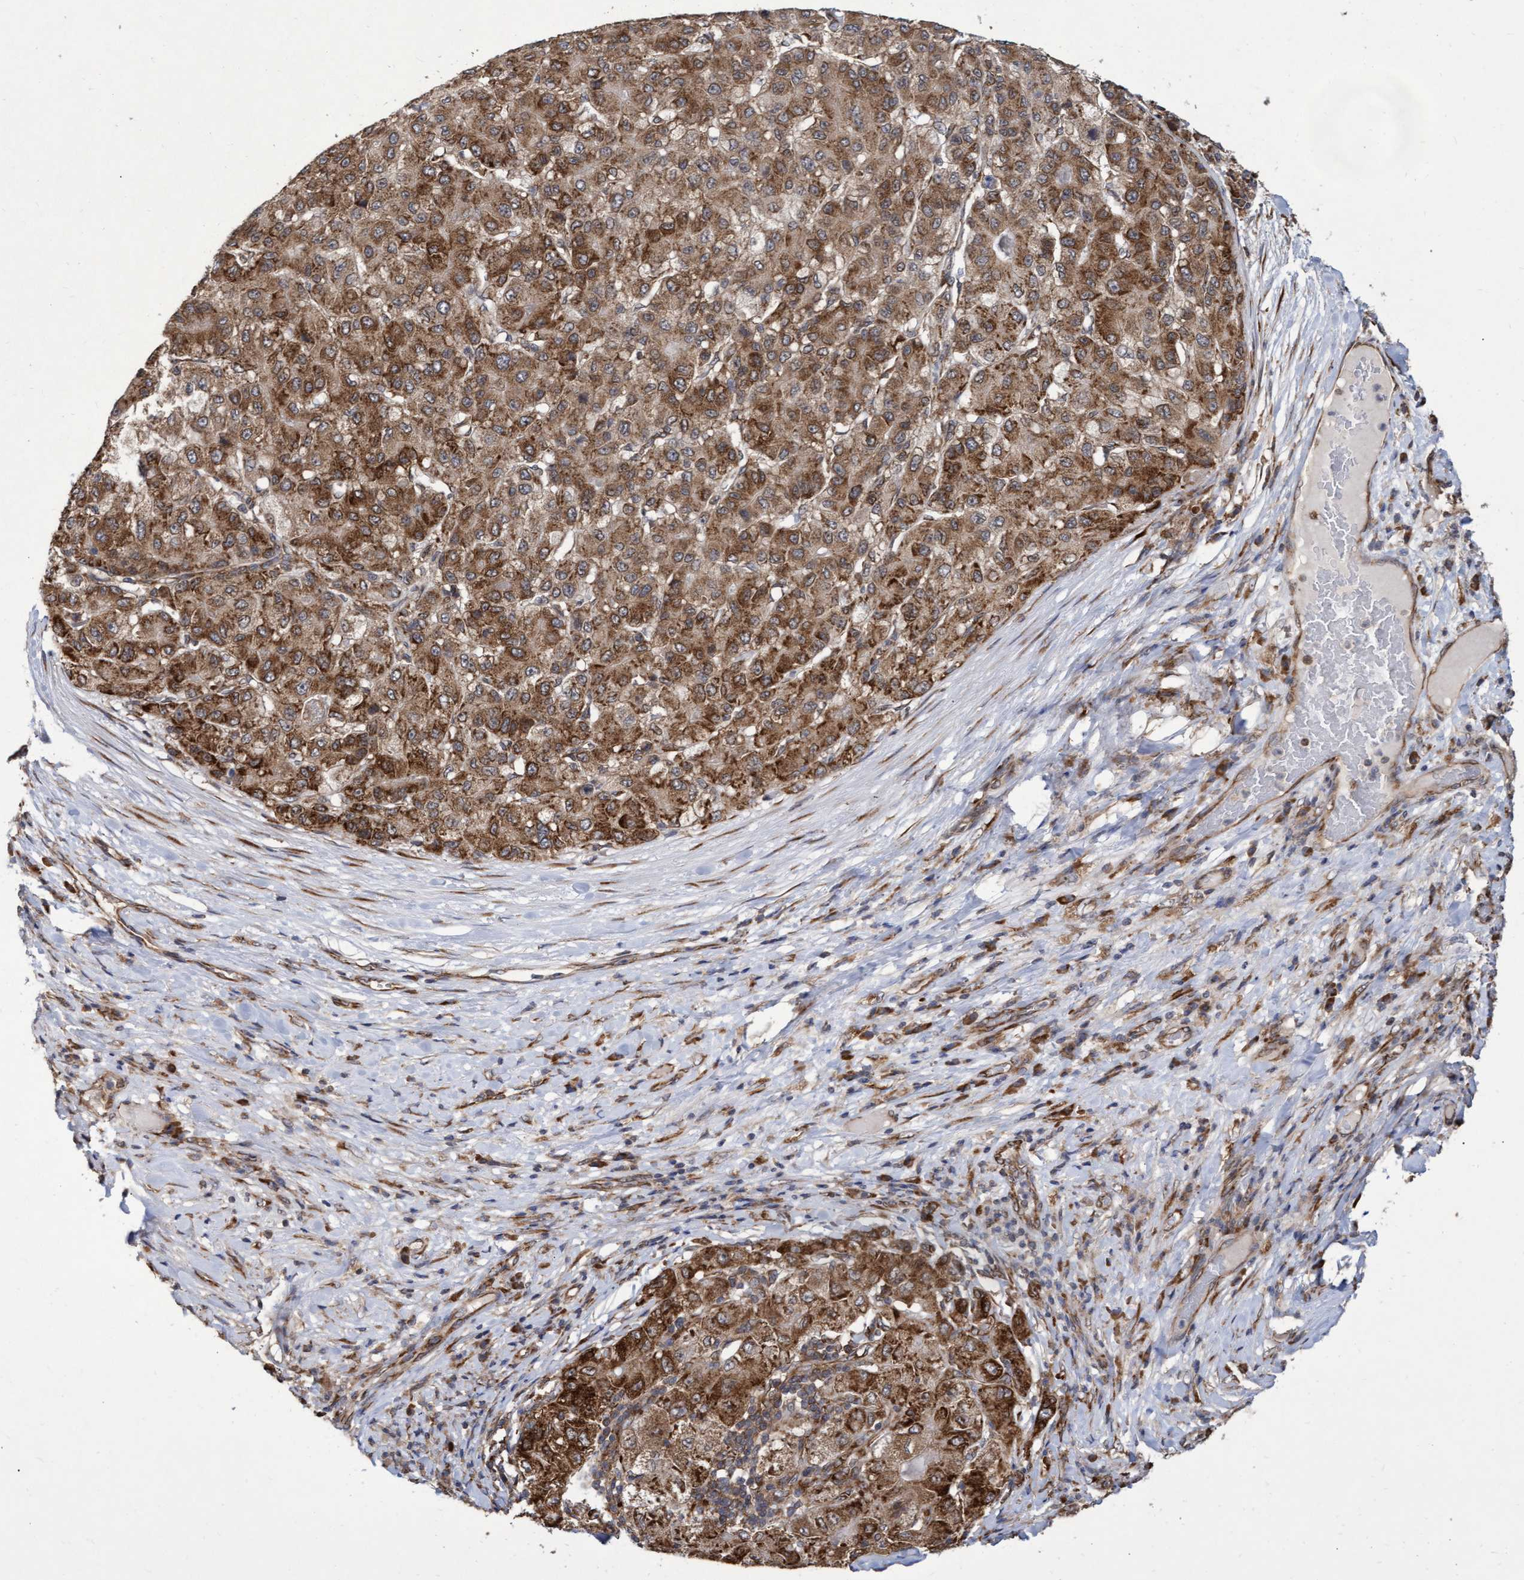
{"staining": {"intensity": "strong", "quantity": ">75%", "location": "cytoplasmic/membranous"}, "tissue": "liver cancer", "cell_type": "Tumor cells", "image_type": "cancer", "snomed": [{"axis": "morphology", "description": "Carcinoma, Hepatocellular, NOS"}, {"axis": "topography", "description": "Liver"}], "caption": "Tumor cells demonstrate high levels of strong cytoplasmic/membranous positivity in about >75% of cells in human hepatocellular carcinoma (liver). The staining is performed using DAB (3,3'-diaminobenzidine) brown chromogen to label protein expression. The nuclei are counter-stained blue using hematoxylin.", "gene": "ABCF2", "patient": {"sex": "male", "age": 80}}